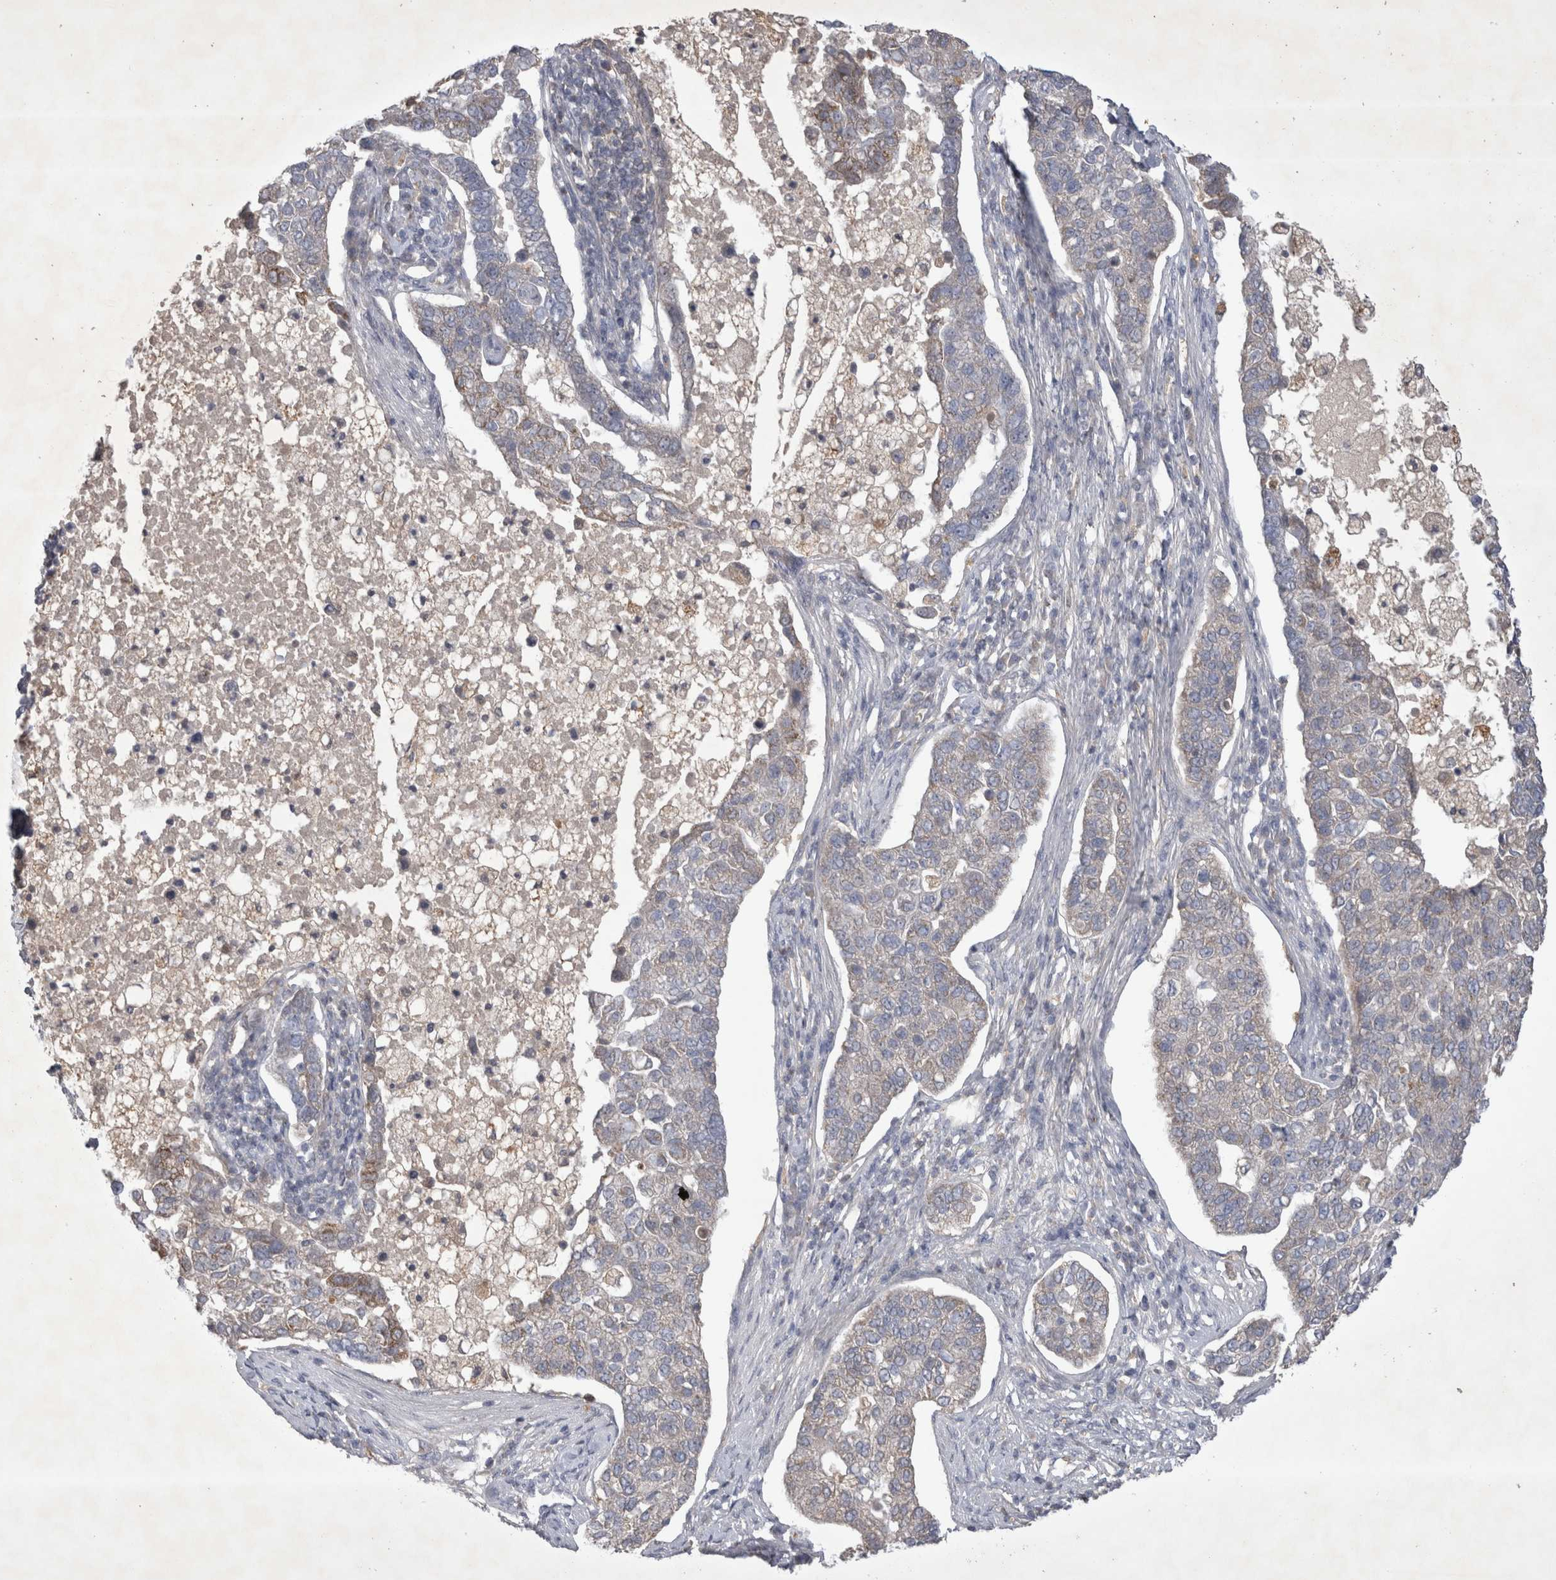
{"staining": {"intensity": "negative", "quantity": "none", "location": "none"}, "tissue": "pancreatic cancer", "cell_type": "Tumor cells", "image_type": "cancer", "snomed": [{"axis": "morphology", "description": "Adenocarcinoma, NOS"}, {"axis": "topography", "description": "Pancreas"}], "caption": "This is an immunohistochemistry (IHC) image of adenocarcinoma (pancreatic). There is no positivity in tumor cells.", "gene": "SRD5A3", "patient": {"sex": "female", "age": 61}}